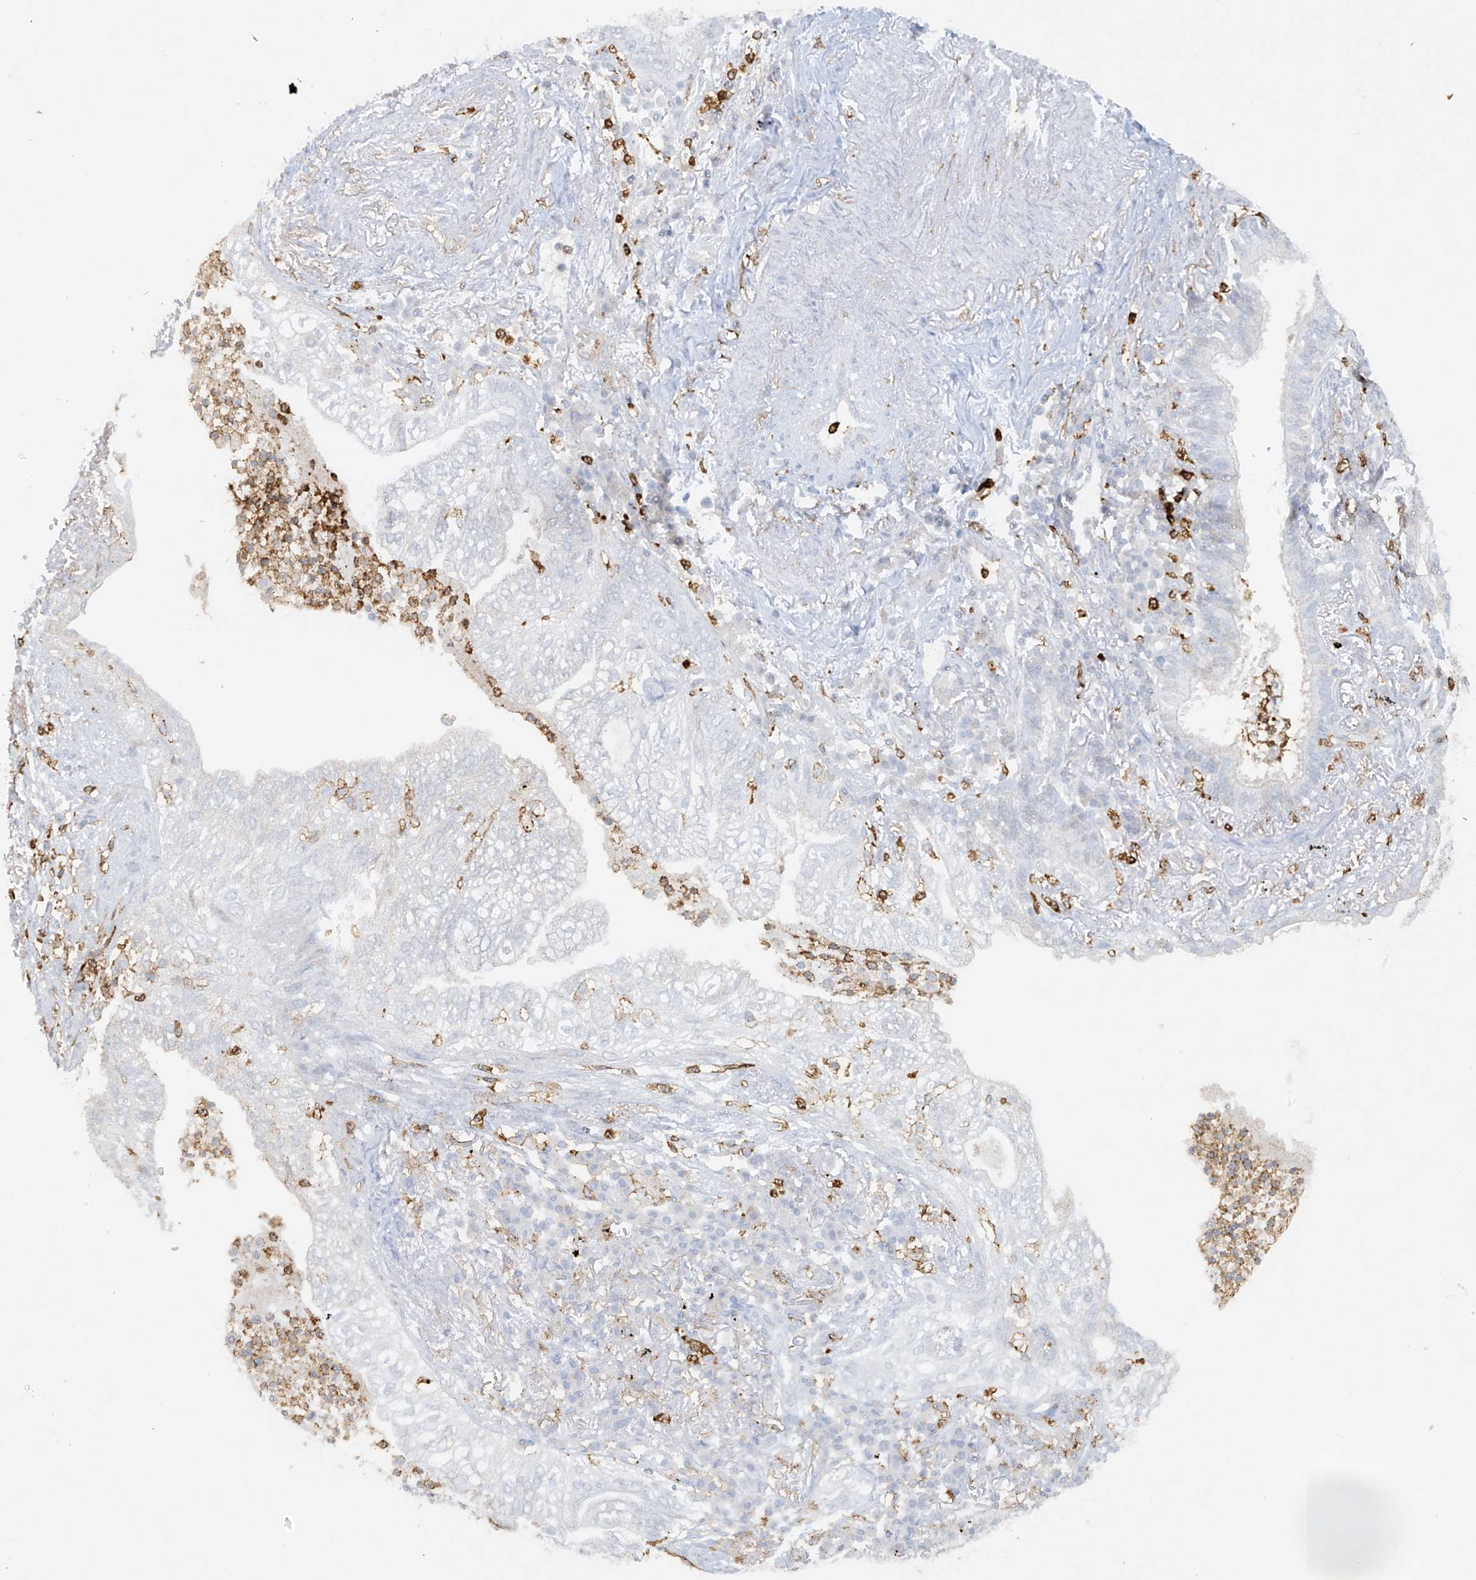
{"staining": {"intensity": "negative", "quantity": "none", "location": "none"}, "tissue": "lung cancer", "cell_type": "Tumor cells", "image_type": "cancer", "snomed": [{"axis": "morphology", "description": "Normal tissue, NOS"}, {"axis": "morphology", "description": "Adenocarcinoma, NOS"}, {"axis": "topography", "description": "Bronchus"}, {"axis": "topography", "description": "Lung"}], "caption": "Immunohistochemistry (IHC) image of lung cancer stained for a protein (brown), which exhibits no positivity in tumor cells.", "gene": "FCGR3A", "patient": {"sex": "female", "age": 70}}